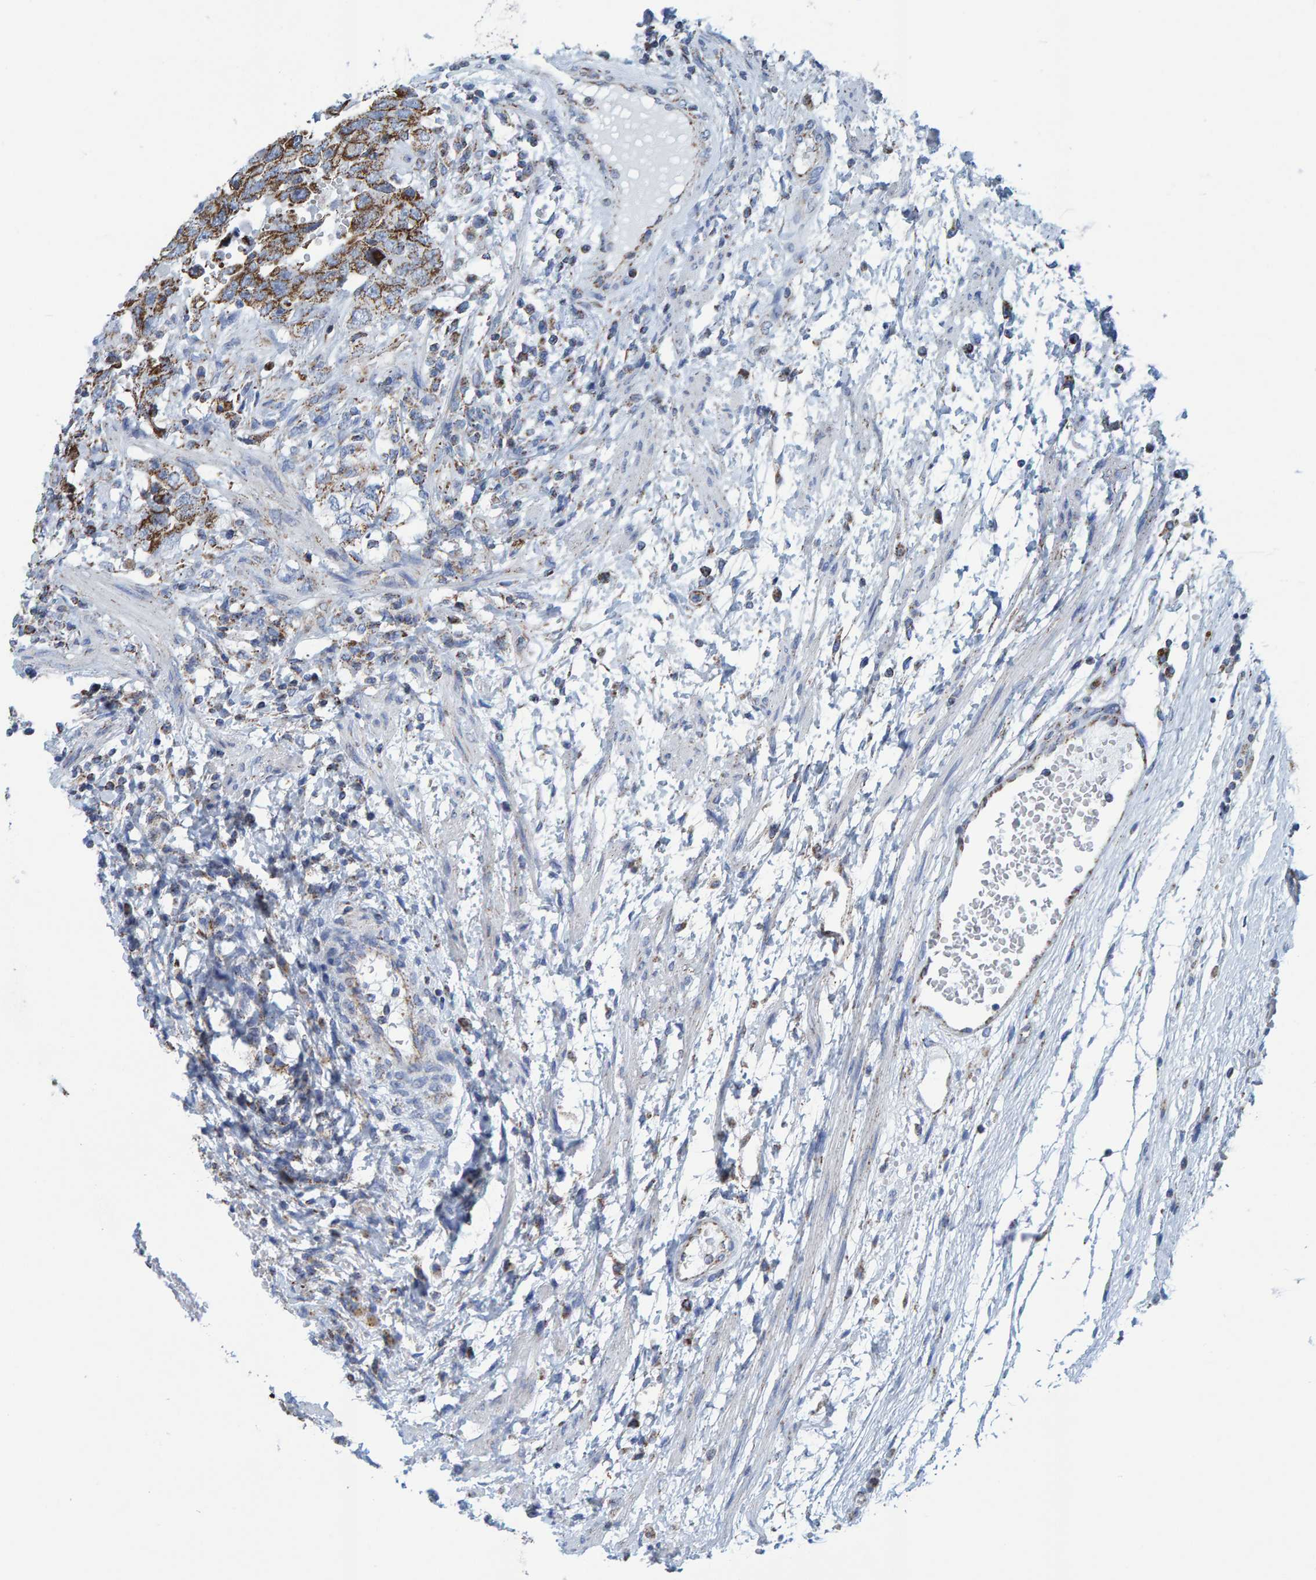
{"staining": {"intensity": "moderate", "quantity": ">75%", "location": "cytoplasmic/membranous"}, "tissue": "testis cancer", "cell_type": "Tumor cells", "image_type": "cancer", "snomed": [{"axis": "morphology", "description": "Carcinoma, Embryonal, NOS"}, {"axis": "topography", "description": "Testis"}], "caption": "Moderate cytoplasmic/membranous staining for a protein is seen in approximately >75% of tumor cells of testis embryonal carcinoma using IHC.", "gene": "MRPS7", "patient": {"sex": "male", "age": 26}}